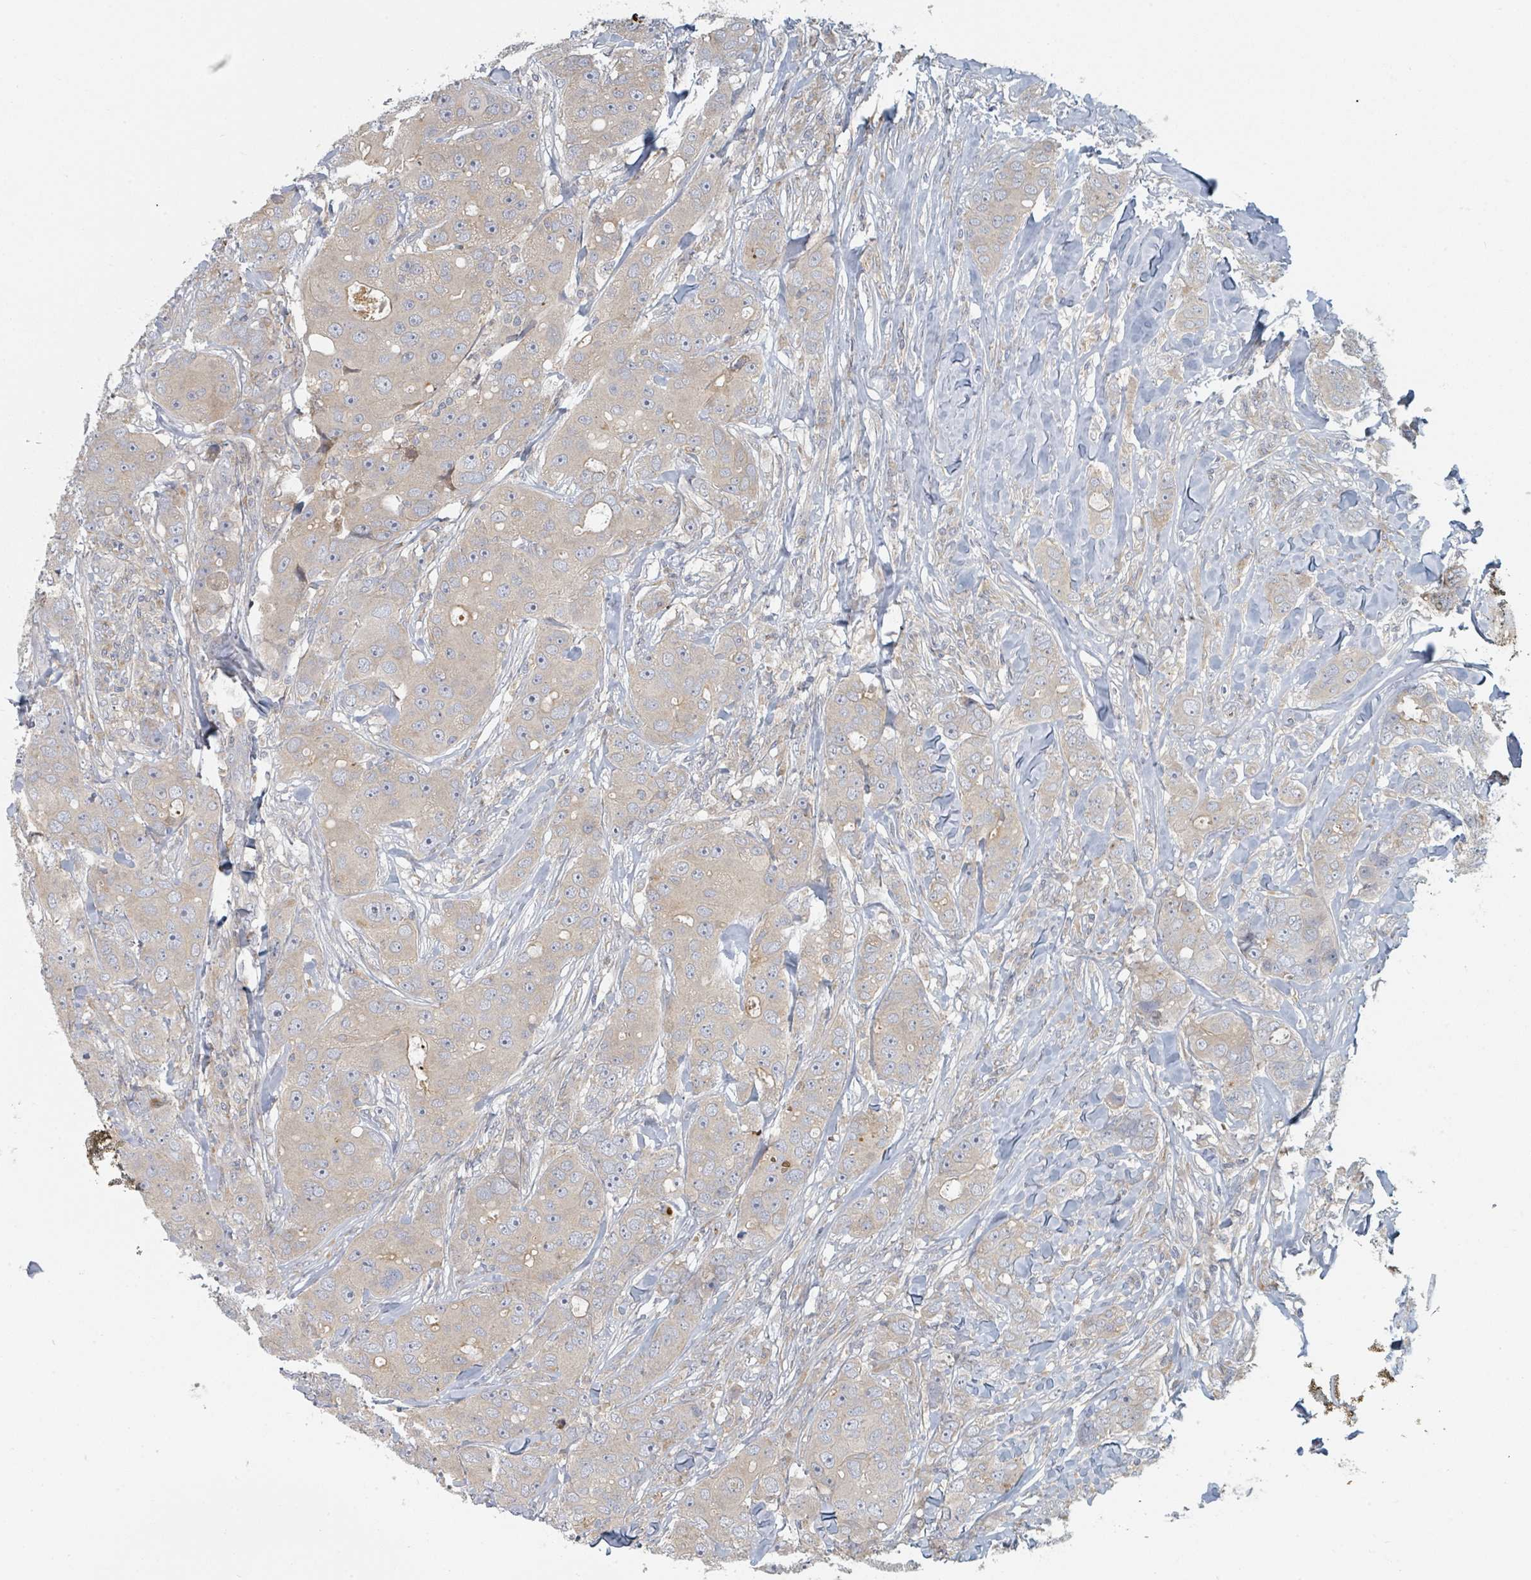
{"staining": {"intensity": "negative", "quantity": "none", "location": "none"}, "tissue": "breast cancer", "cell_type": "Tumor cells", "image_type": "cancer", "snomed": [{"axis": "morphology", "description": "Duct carcinoma"}, {"axis": "topography", "description": "Breast"}], "caption": "The image reveals no staining of tumor cells in breast cancer (invasive ductal carcinoma).", "gene": "TRPC4AP", "patient": {"sex": "female", "age": 43}}